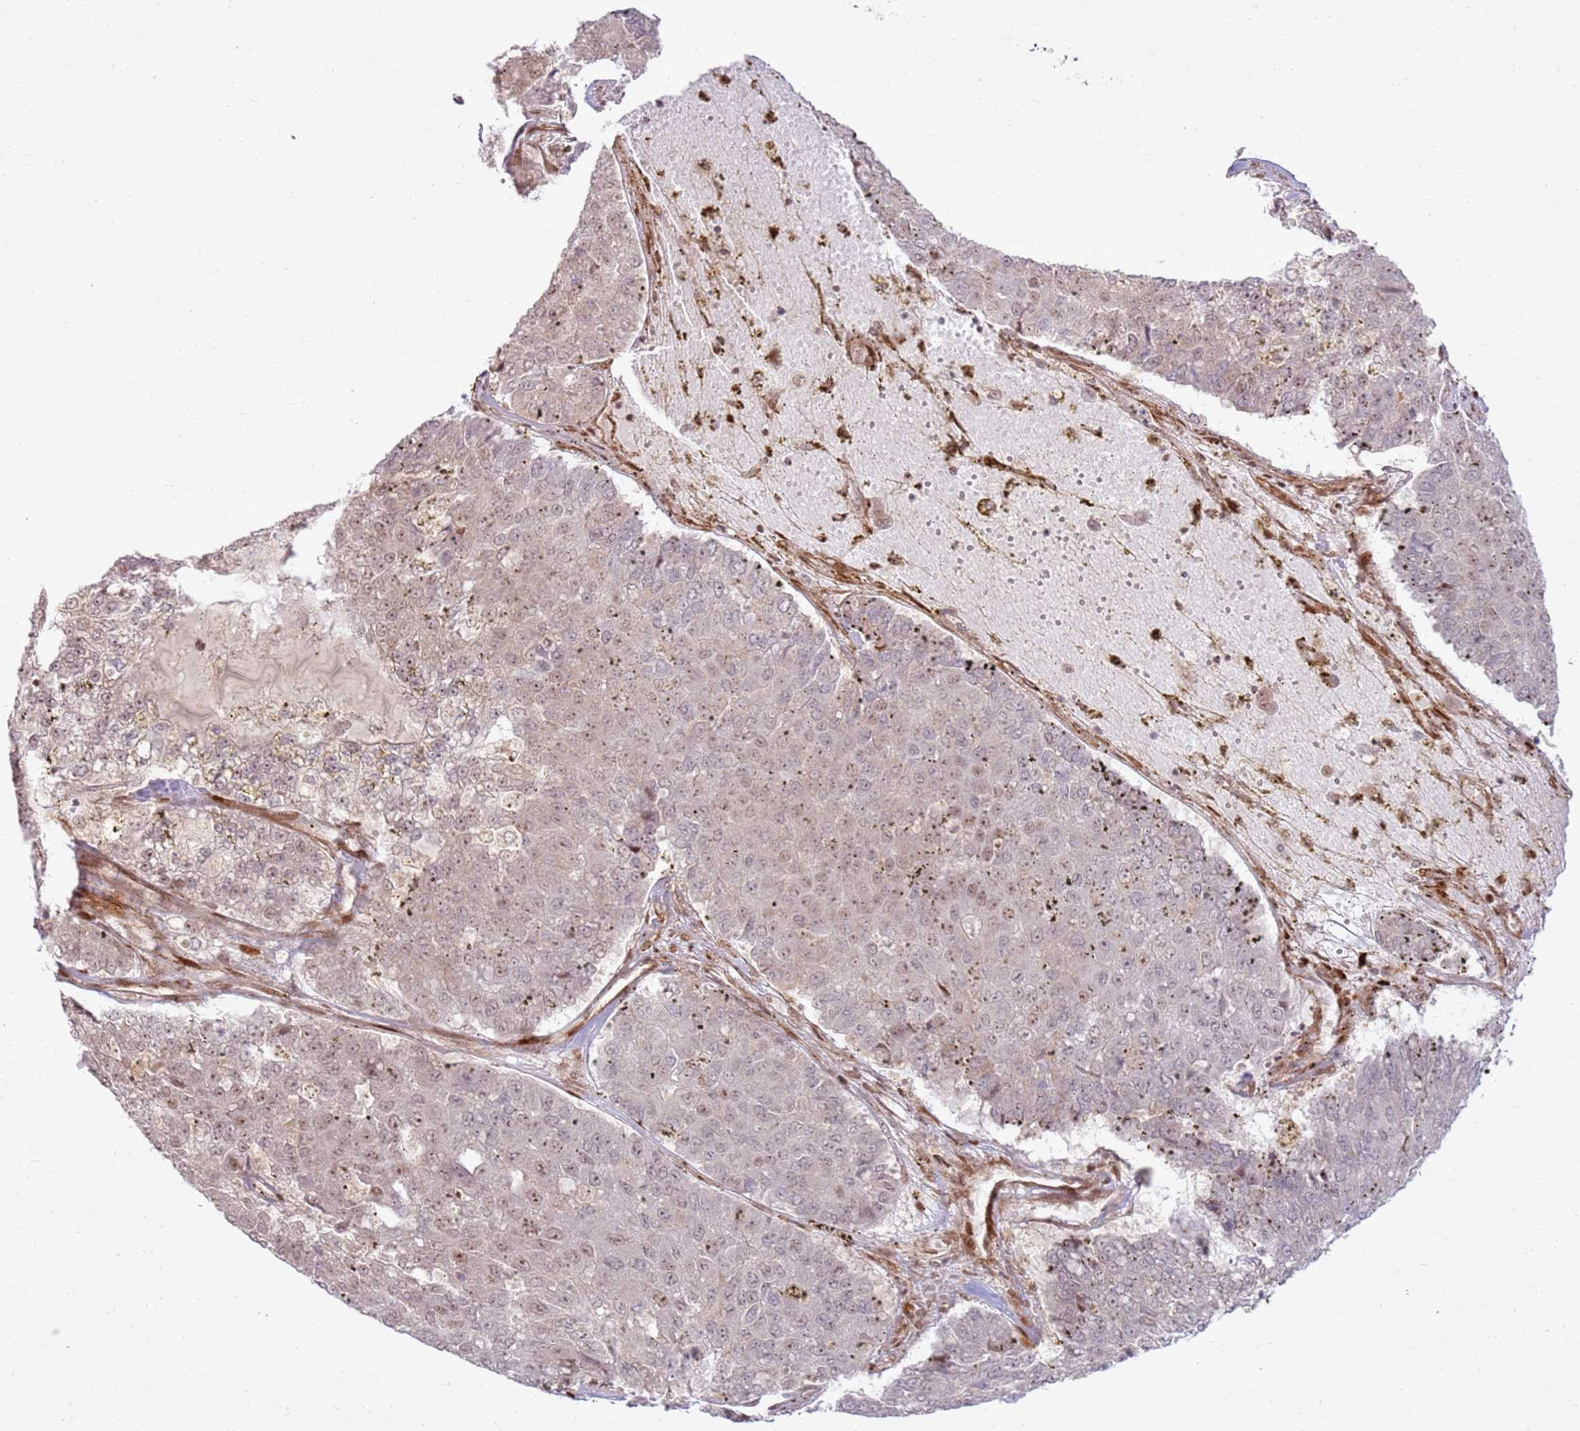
{"staining": {"intensity": "moderate", "quantity": ">75%", "location": "nuclear"}, "tissue": "pancreatic cancer", "cell_type": "Tumor cells", "image_type": "cancer", "snomed": [{"axis": "morphology", "description": "Adenocarcinoma, NOS"}, {"axis": "topography", "description": "Pancreas"}], "caption": "Approximately >75% of tumor cells in pancreatic adenocarcinoma show moderate nuclear protein expression as visualized by brown immunohistochemical staining.", "gene": "KLHL36", "patient": {"sex": "male", "age": 50}}